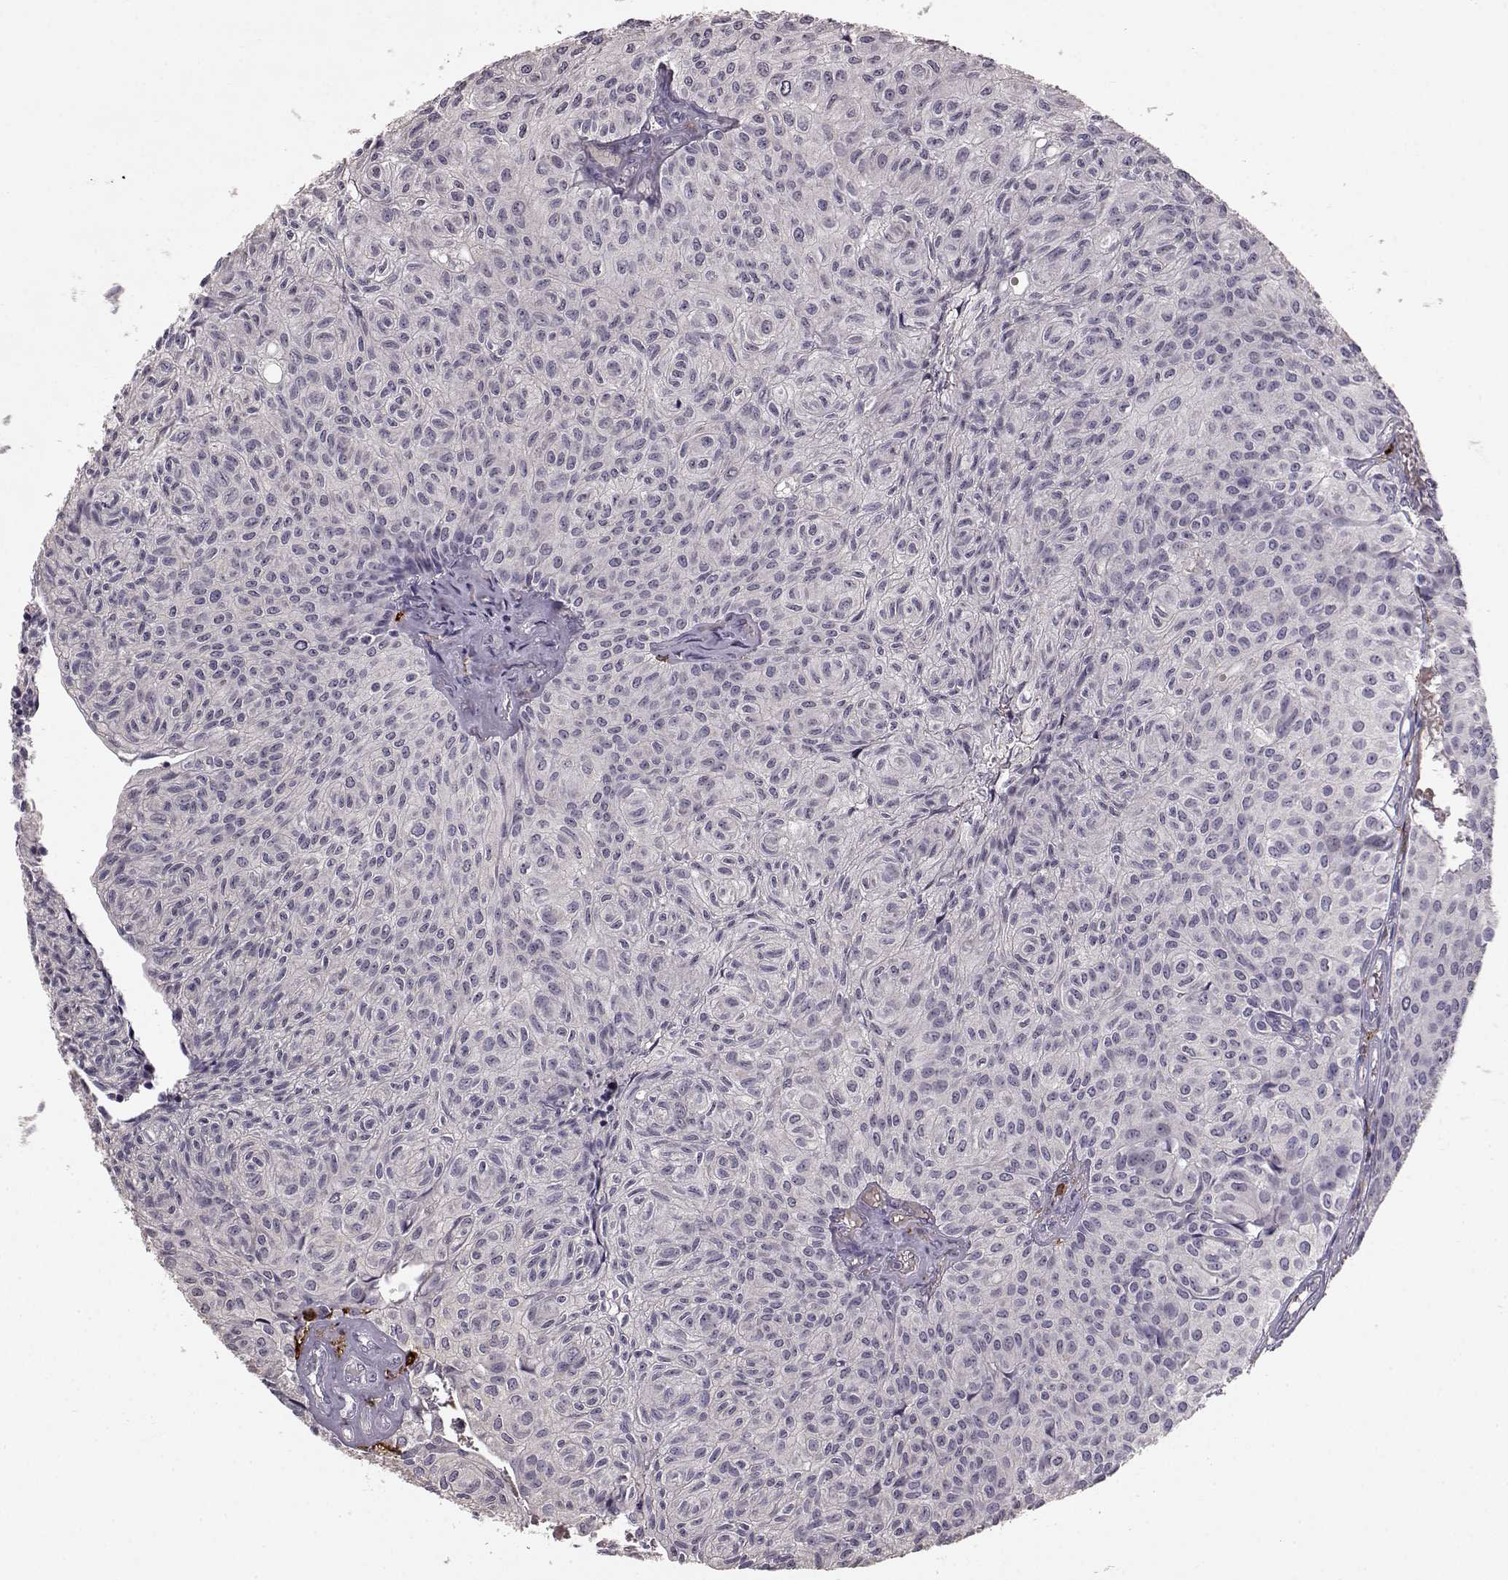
{"staining": {"intensity": "negative", "quantity": "none", "location": "none"}, "tissue": "urothelial cancer", "cell_type": "Tumor cells", "image_type": "cancer", "snomed": [{"axis": "morphology", "description": "Urothelial carcinoma, Low grade"}, {"axis": "topography", "description": "Urinary bladder"}], "caption": "Urothelial cancer stained for a protein using immunohistochemistry displays no positivity tumor cells.", "gene": "CCNF", "patient": {"sex": "male", "age": 89}}